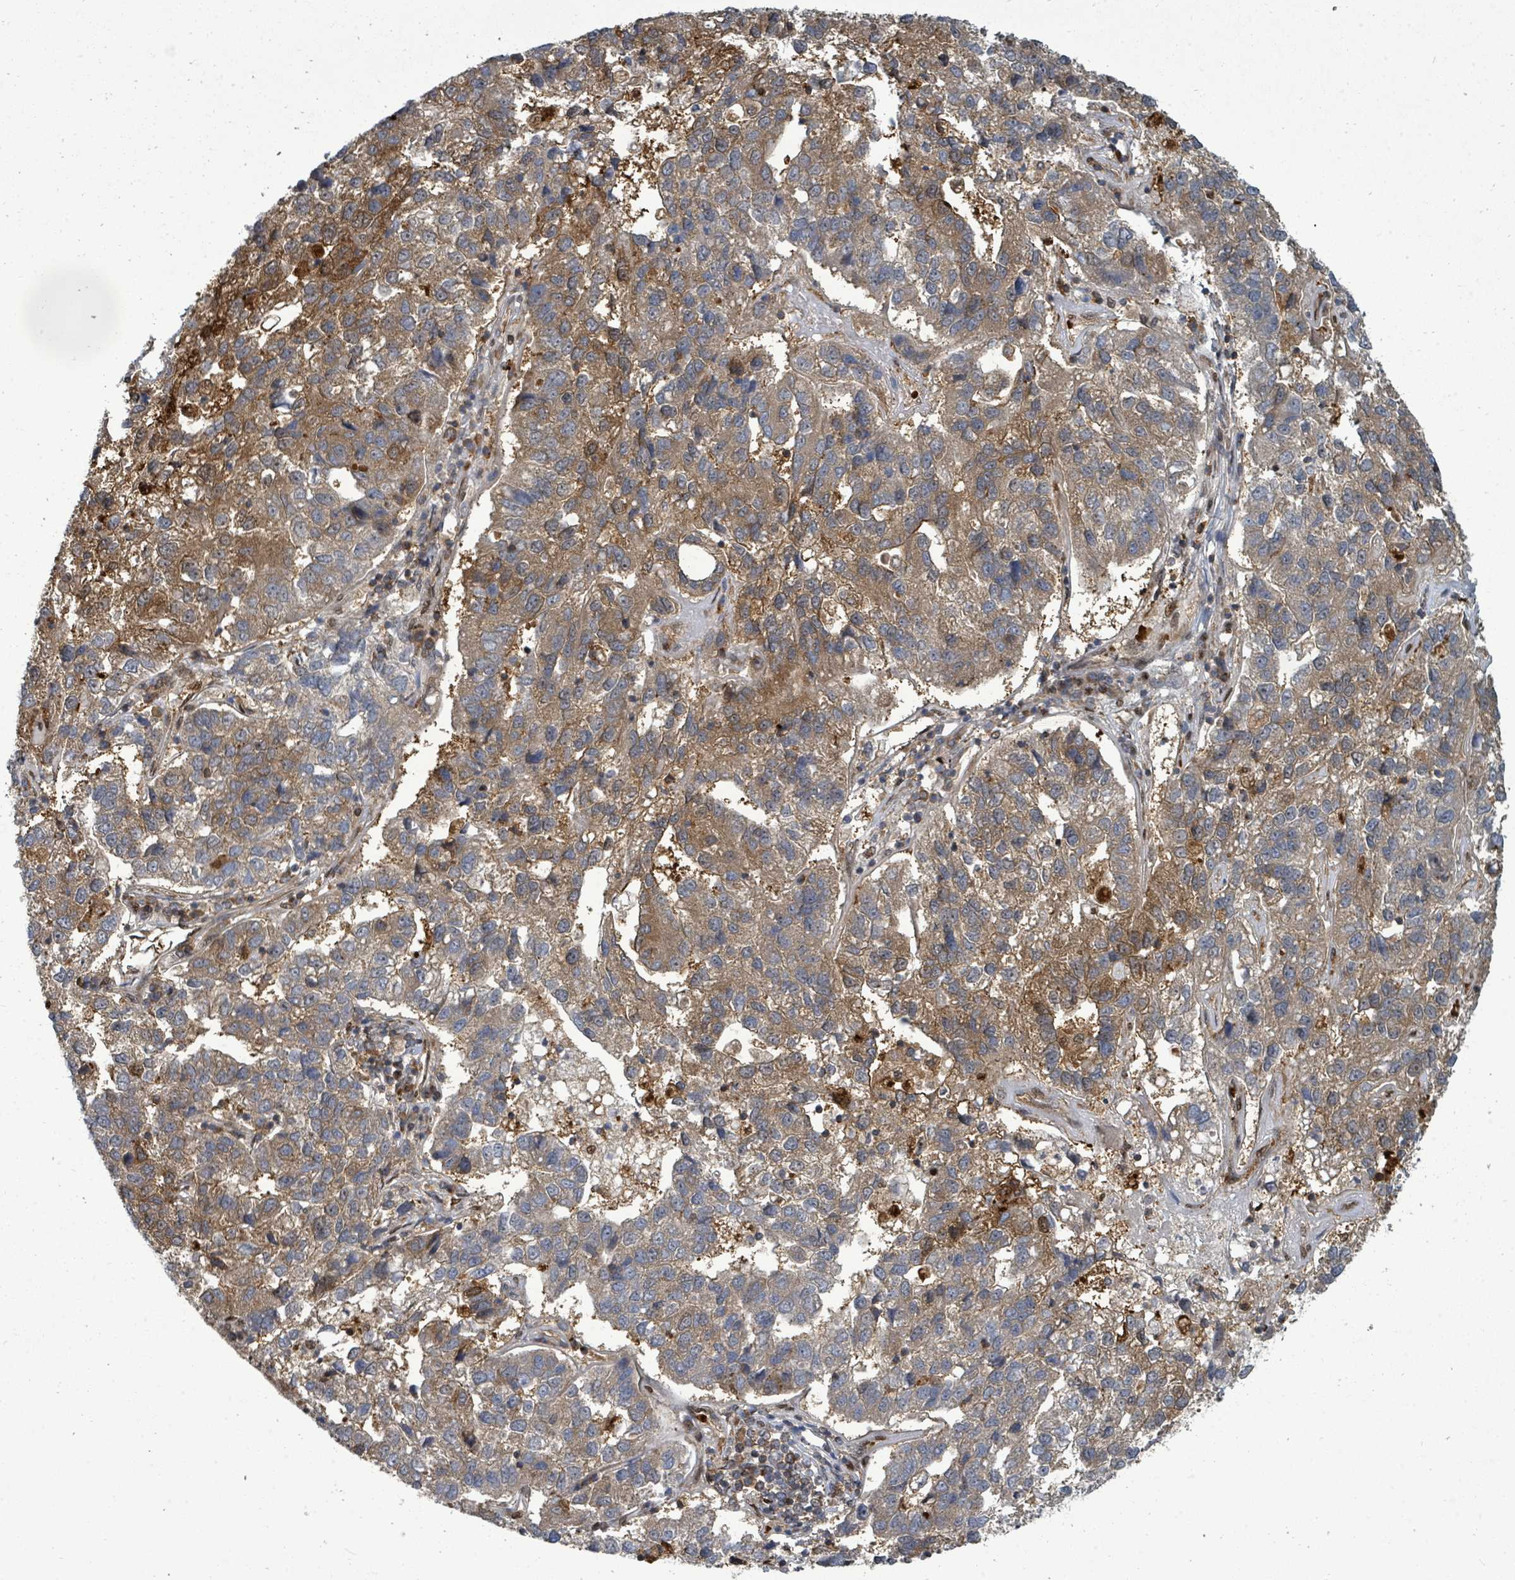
{"staining": {"intensity": "moderate", "quantity": ">75%", "location": "cytoplasmic/membranous"}, "tissue": "pancreatic cancer", "cell_type": "Tumor cells", "image_type": "cancer", "snomed": [{"axis": "morphology", "description": "Adenocarcinoma, NOS"}, {"axis": "topography", "description": "Pancreas"}], "caption": "Moderate cytoplasmic/membranous staining for a protein is present in about >75% of tumor cells of pancreatic cancer using immunohistochemistry (IHC).", "gene": "TRDMT1", "patient": {"sex": "female", "age": 61}}